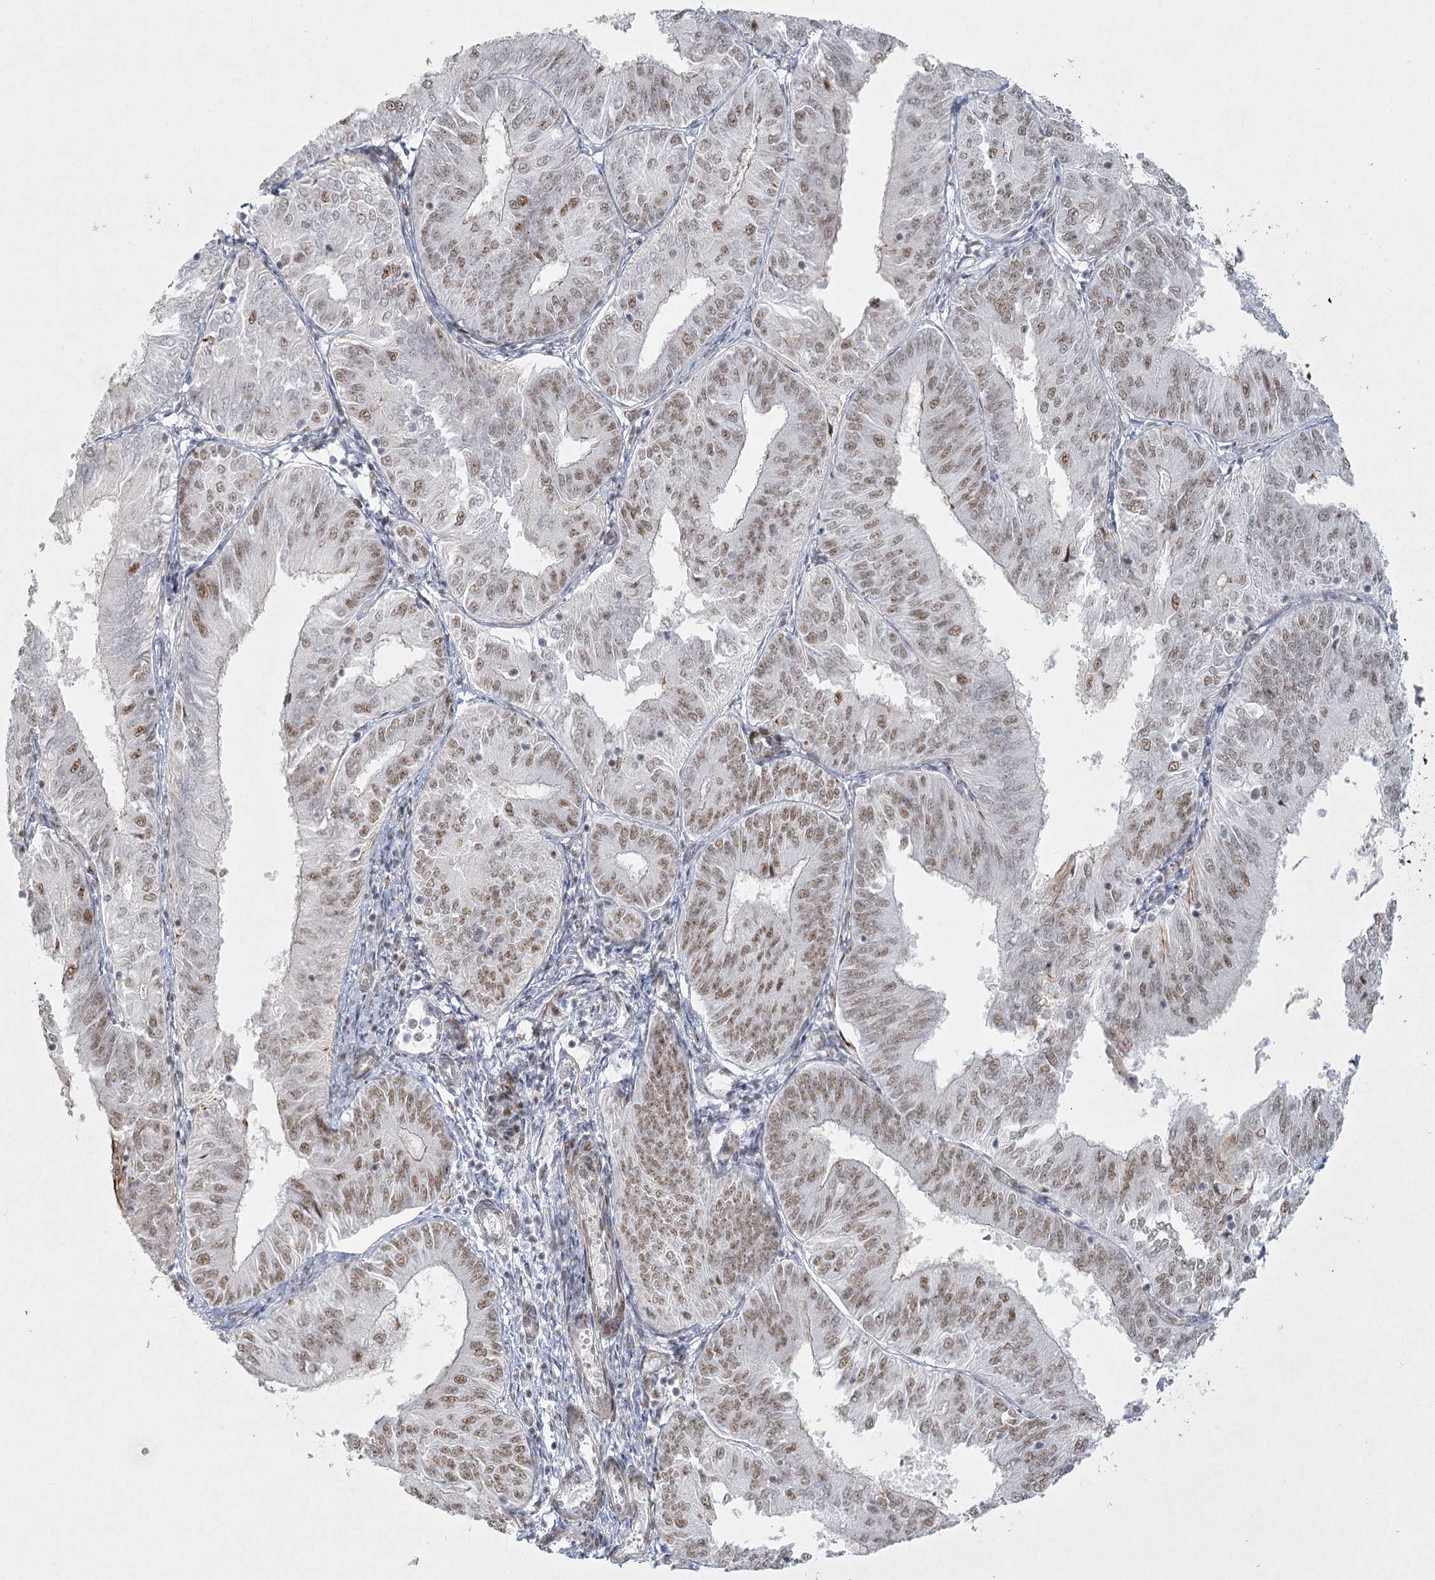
{"staining": {"intensity": "moderate", "quantity": ">75%", "location": "nuclear"}, "tissue": "endometrial cancer", "cell_type": "Tumor cells", "image_type": "cancer", "snomed": [{"axis": "morphology", "description": "Adenocarcinoma, NOS"}, {"axis": "topography", "description": "Endometrium"}], "caption": "Endometrial cancer stained with a brown dye displays moderate nuclear positive positivity in approximately >75% of tumor cells.", "gene": "U2SURP", "patient": {"sex": "female", "age": 58}}